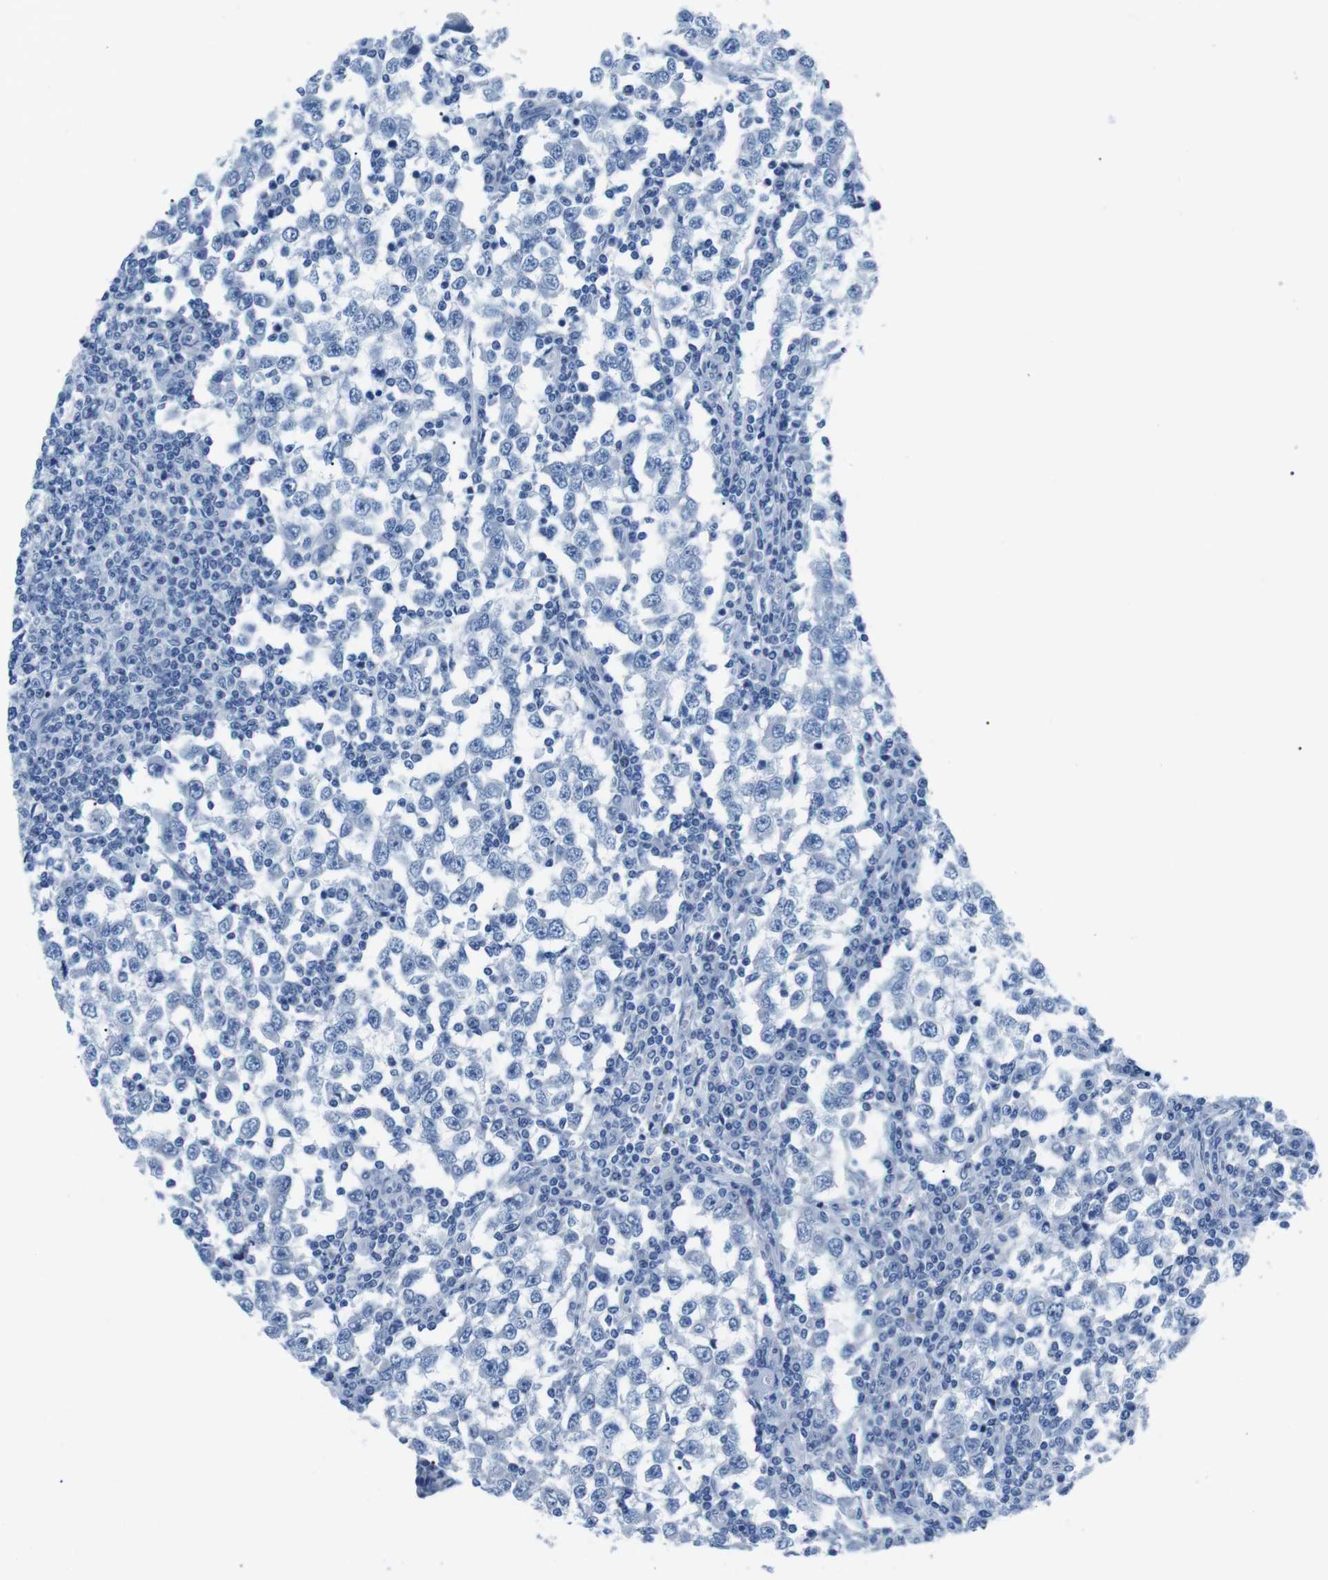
{"staining": {"intensity": "negative", "quantity": "none", "location": "none"}, "tissue": "testis cancer", "cell_type": "Tumor cells", "image_type": "cancer", "snomed": [{"axis": "morphology", "description": "Seminoma, NOS"}, {"axis": "topography", "description": "Testis"}], "caption": "An immunohistochemistry histopathology image of seminoma (testis) is shown. There is no staining in tumor cells of seminoma (testis).", "gene": "MUC2", "patient": {"sex": "male", "age": 65}}